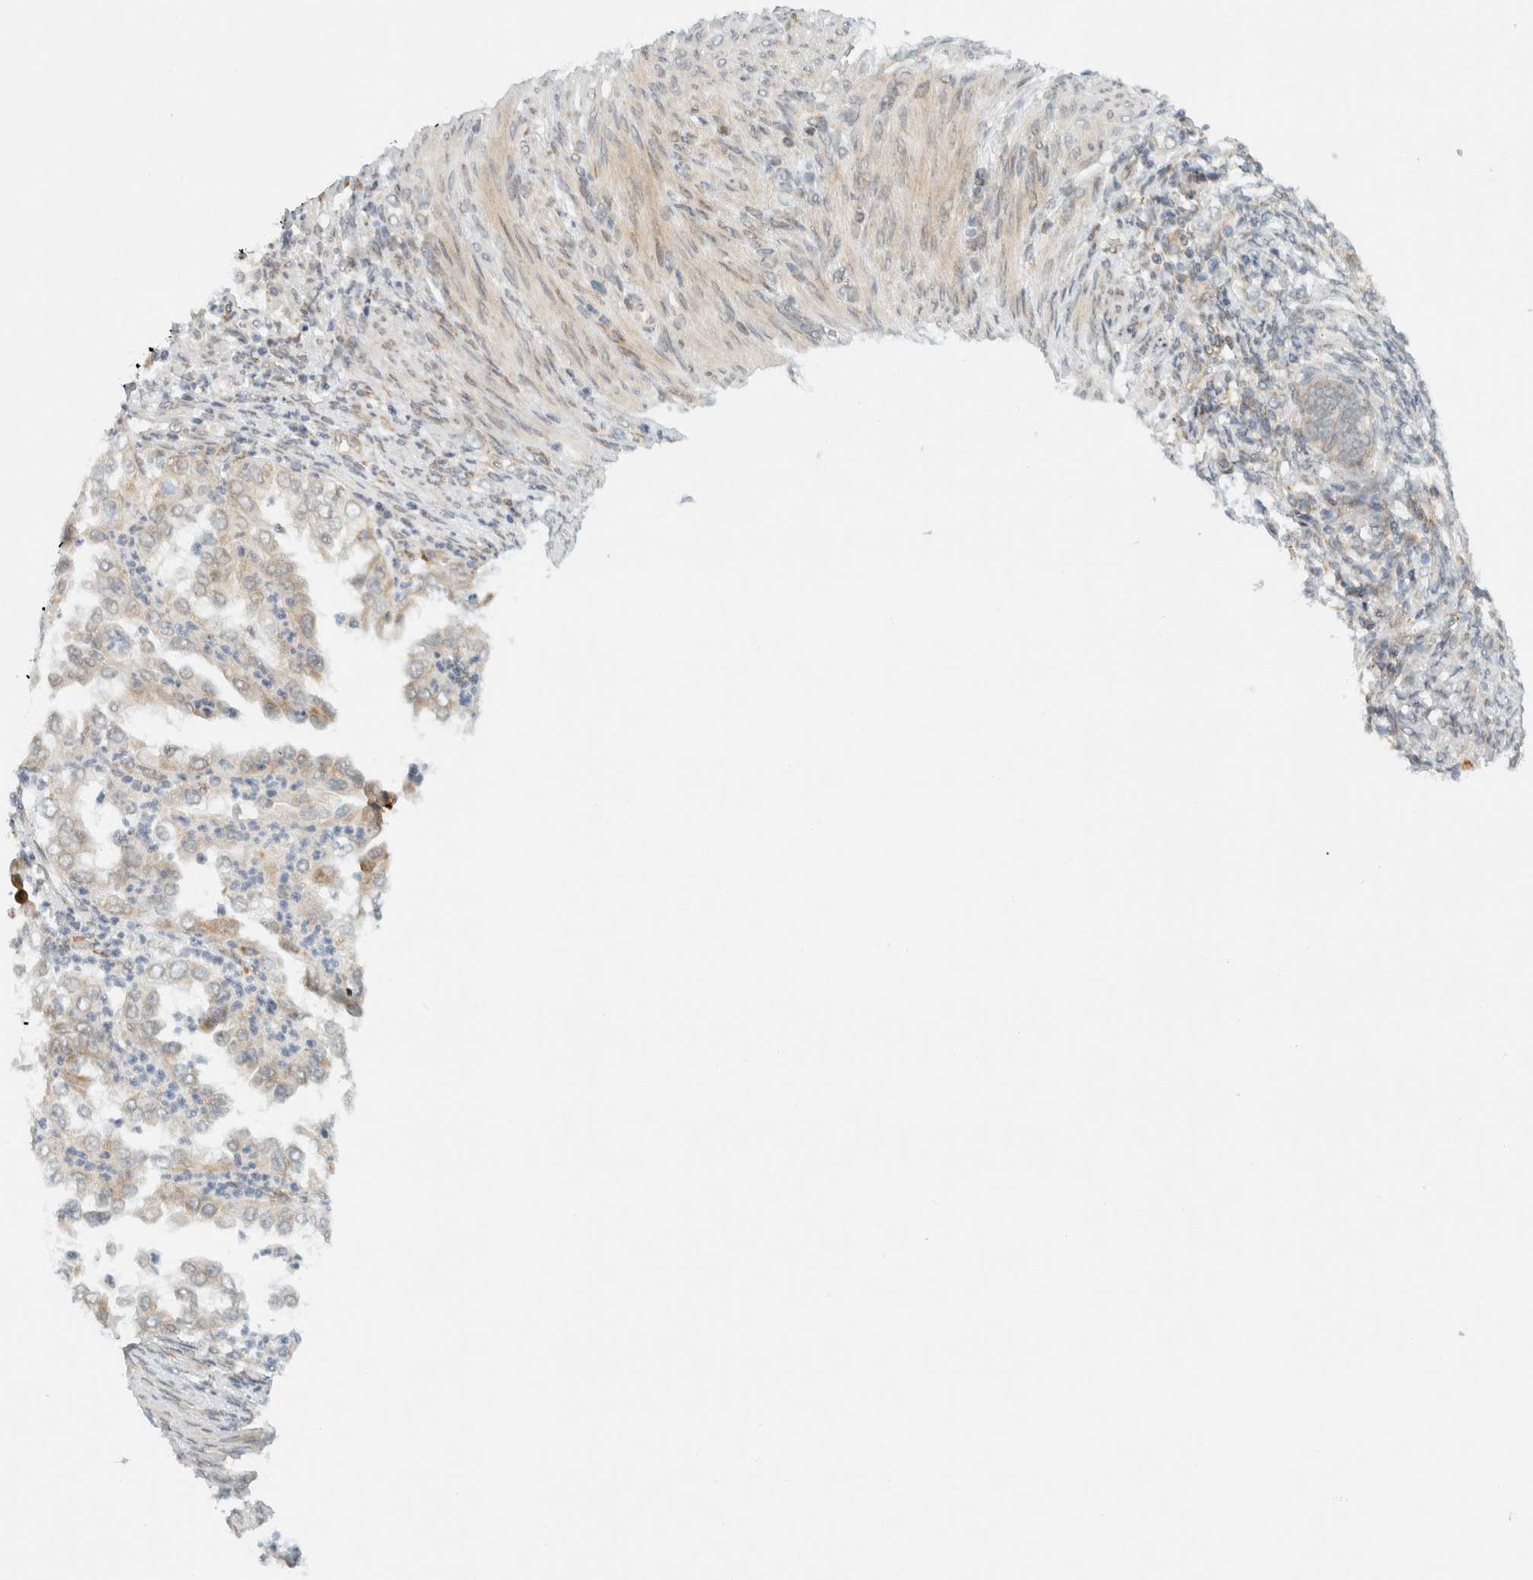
{"staining": {"intensity": "negative", "quantity": "none", "location": "none"}, "tissue": "endometrial cancer", "cell_type": "Tumor cells", "image_type": "cancer", "snomed": [{"axis": "morphology", "description": "Adenocarcinoma, NOS"}, {"axis": "topography", "description": "Endometrium"}], "caption": "Immunohistochemistry photomicrograph of neoplastic tissue: adenocarcinoma (endometrial) stained with DAB exhibits no significant protein staining in tumor cells.", "gene": "ITPRID1", "patient": {"sex": "female", "age": 85}}